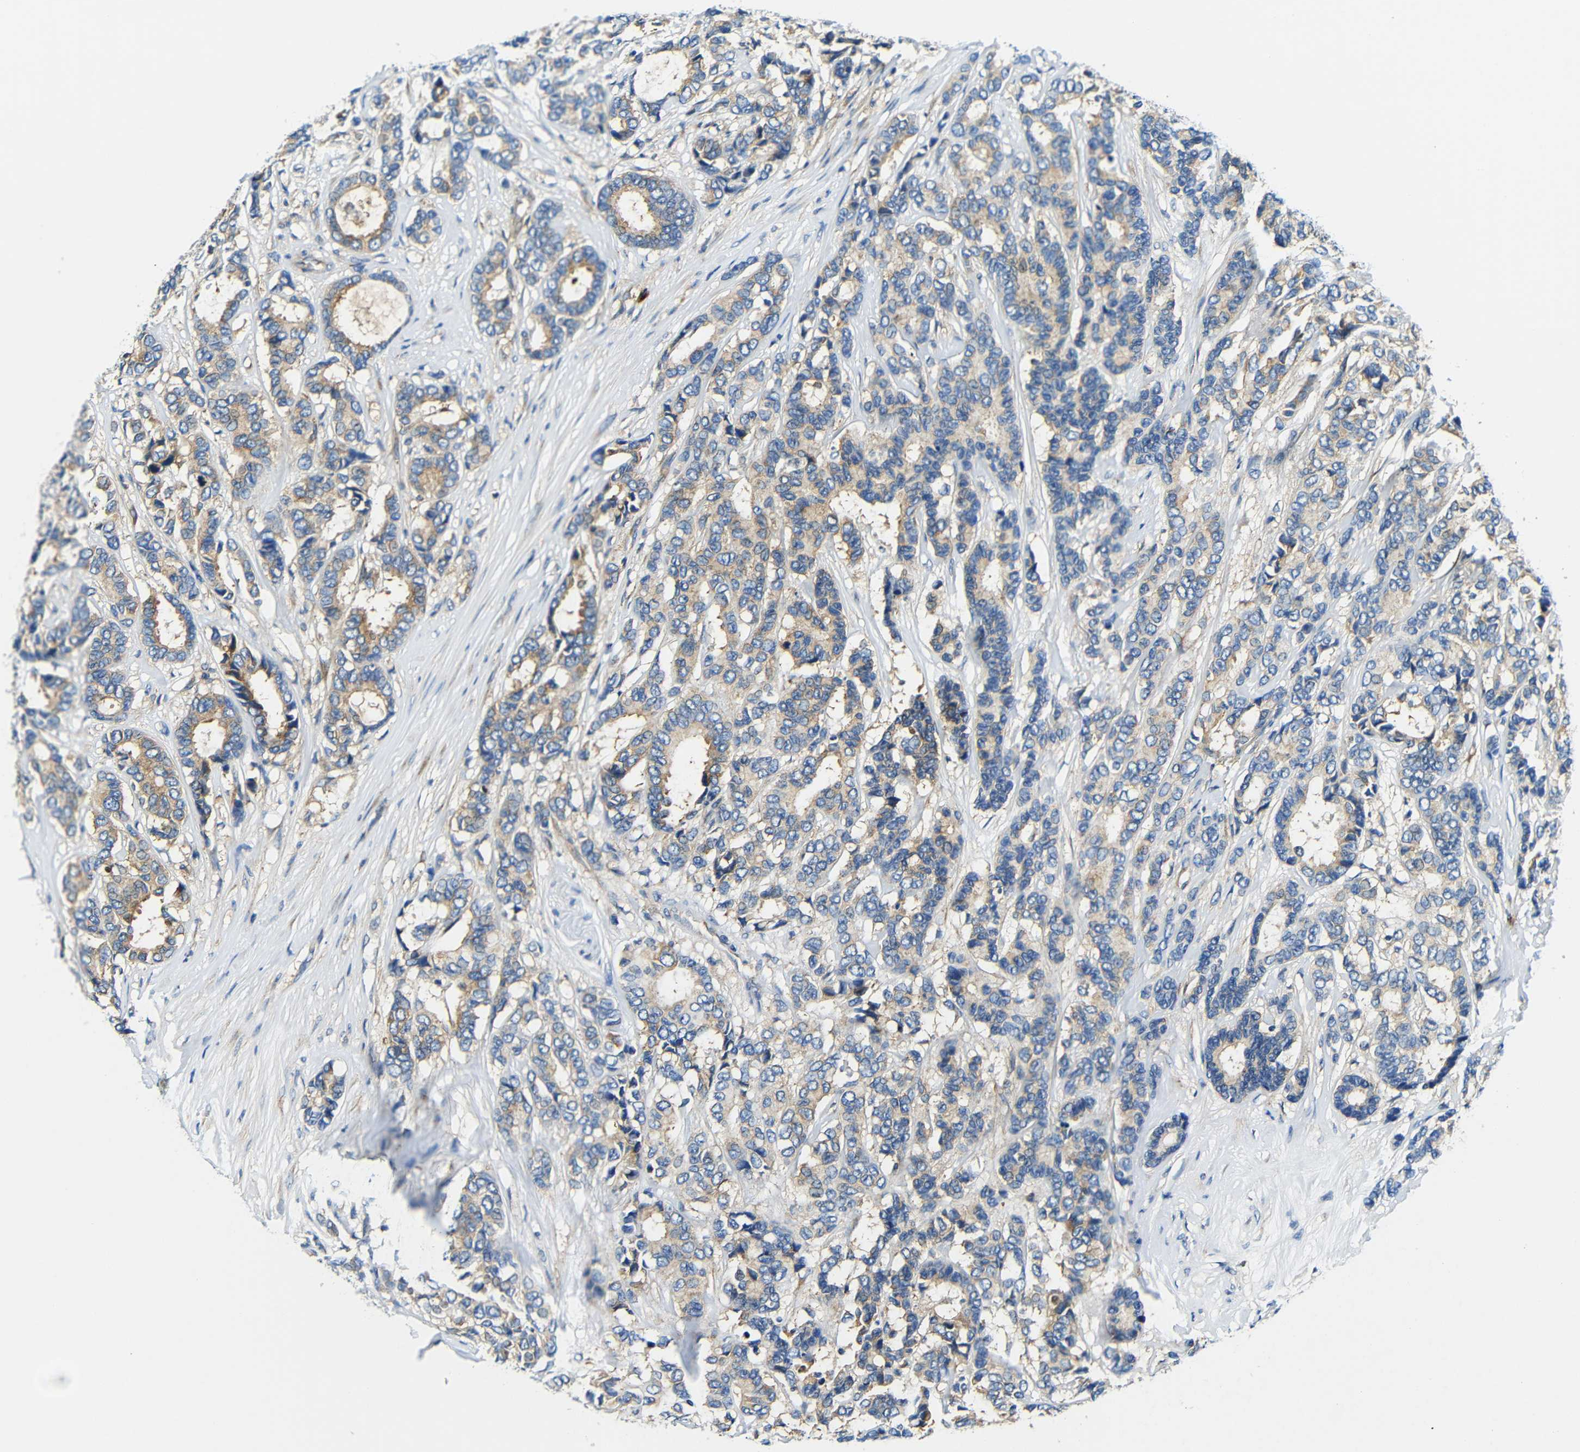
{"staining": {"intensity": "moderate", "quantity": "25%-75%", "location": "cytoplasmic/membranous"}, "tissue": "breast cancer", "cell_type": "Tumor cells", "image_type": "cancer", "snomed": [{"axis": "morphology", "description": "Duct carcinoma"}, {"axis": "topography", "description": "Breast"}], "caption": "About 25%-75% of tumor cells in breast cancer (infiltrating ductal carcinoma) reveal moderate cytoplasmic/membranous protein expression as visualized by brown immunohistochemical staining.", "gene": "USO1", "patient": {"sex": "female", "age": 87}}